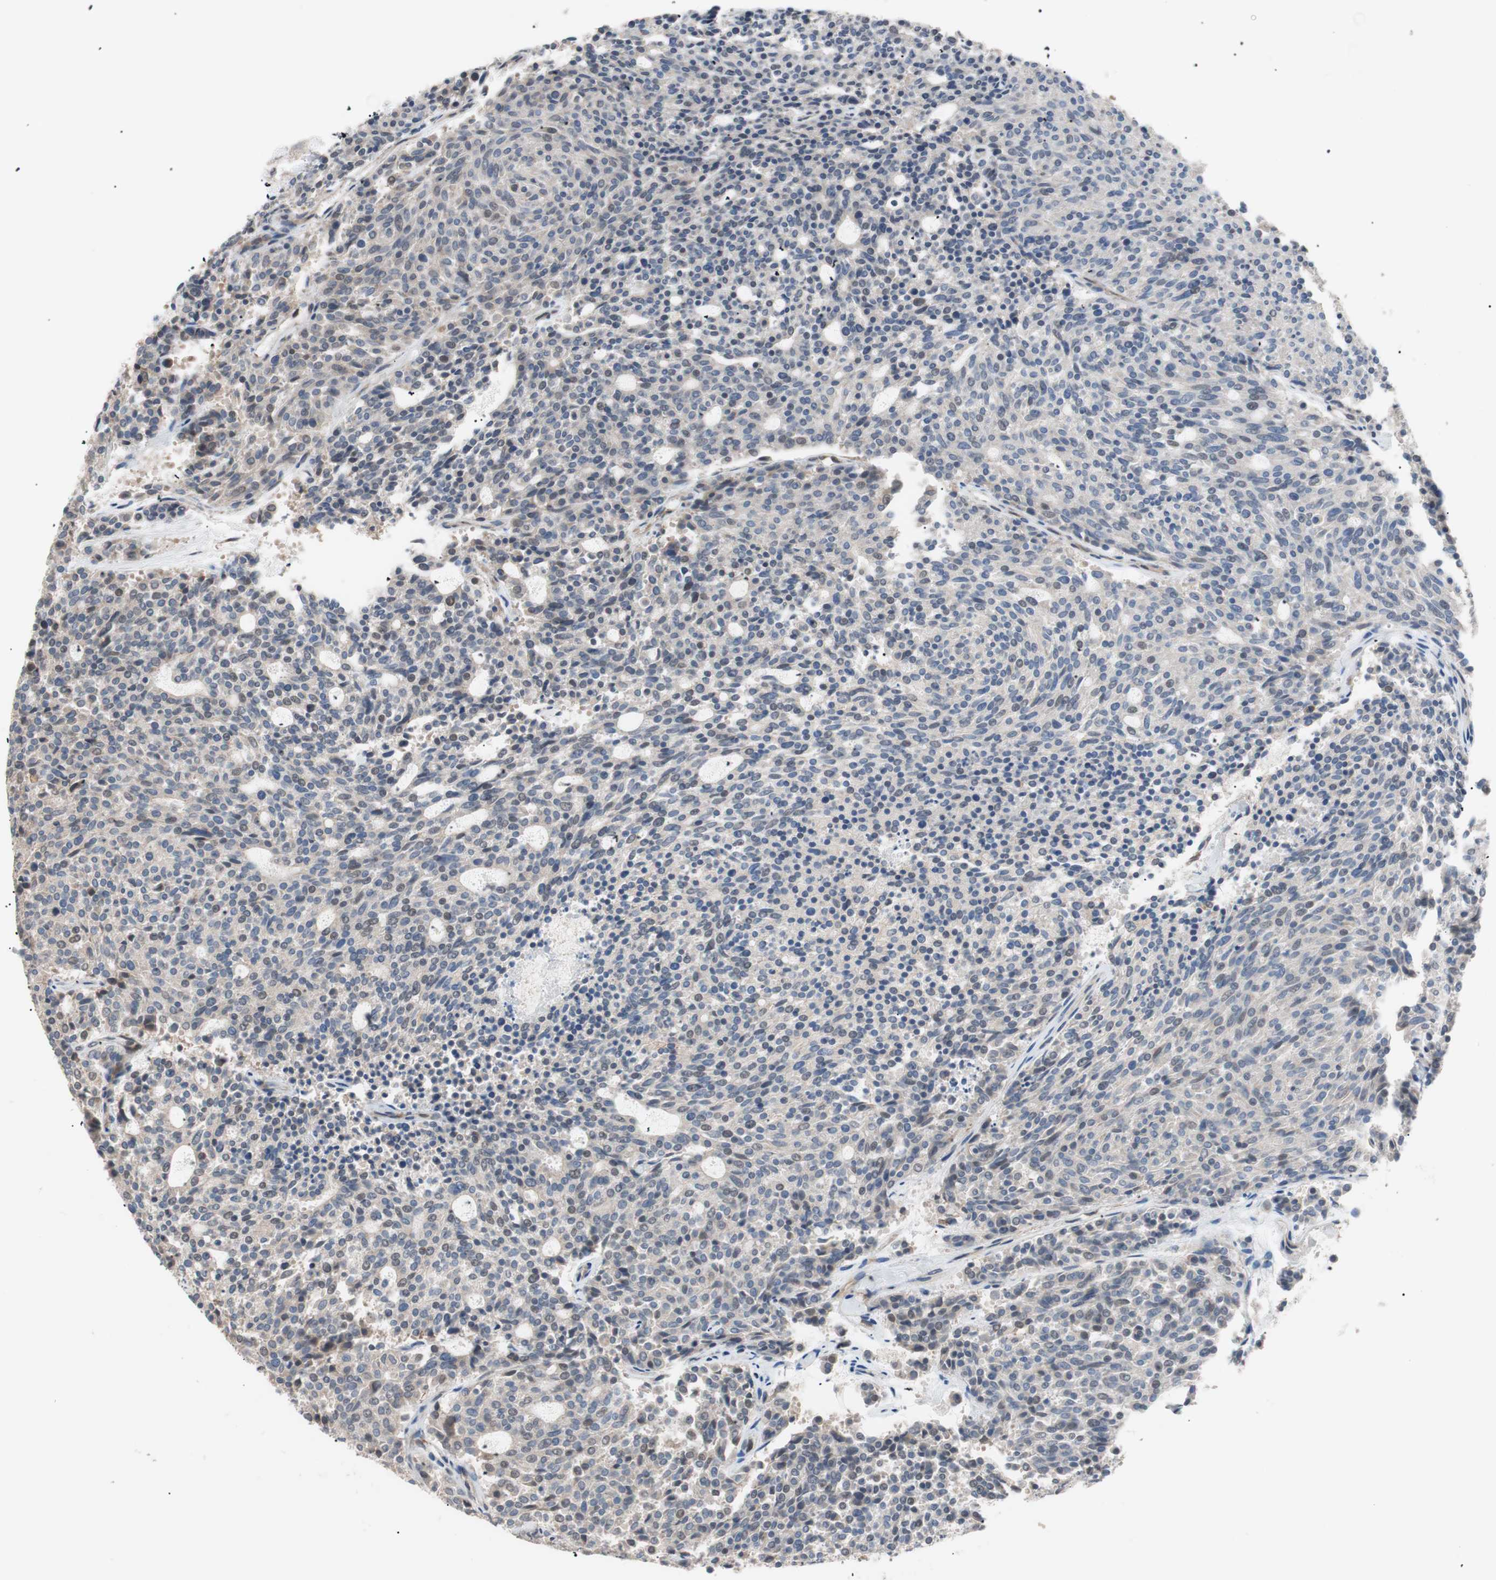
{"staining": {"intensity": "weak", "quantity": "25%-75%", "location": "cytoplasmic/membranous"}, "tissue": "carcinoid", "cell_type": "Tumor cells", "image_type": "cancer", "snomed": [{"axis": "morphology", "description": "Carcinoid, malignant, NOS"}, {"axis": "topography", "description": "Pancreas"}], "caption": "A histopathology image of human carcinoid (malignant) stained for a protein shows weak cytoplasmic/membranous brown staining in tumor cells. Immunohistochemistry (ihc) stains the protein in brown and the nuclei are stained blue.", "gene": "SMG1", "patient": {"sex": "female", "age": 54}}